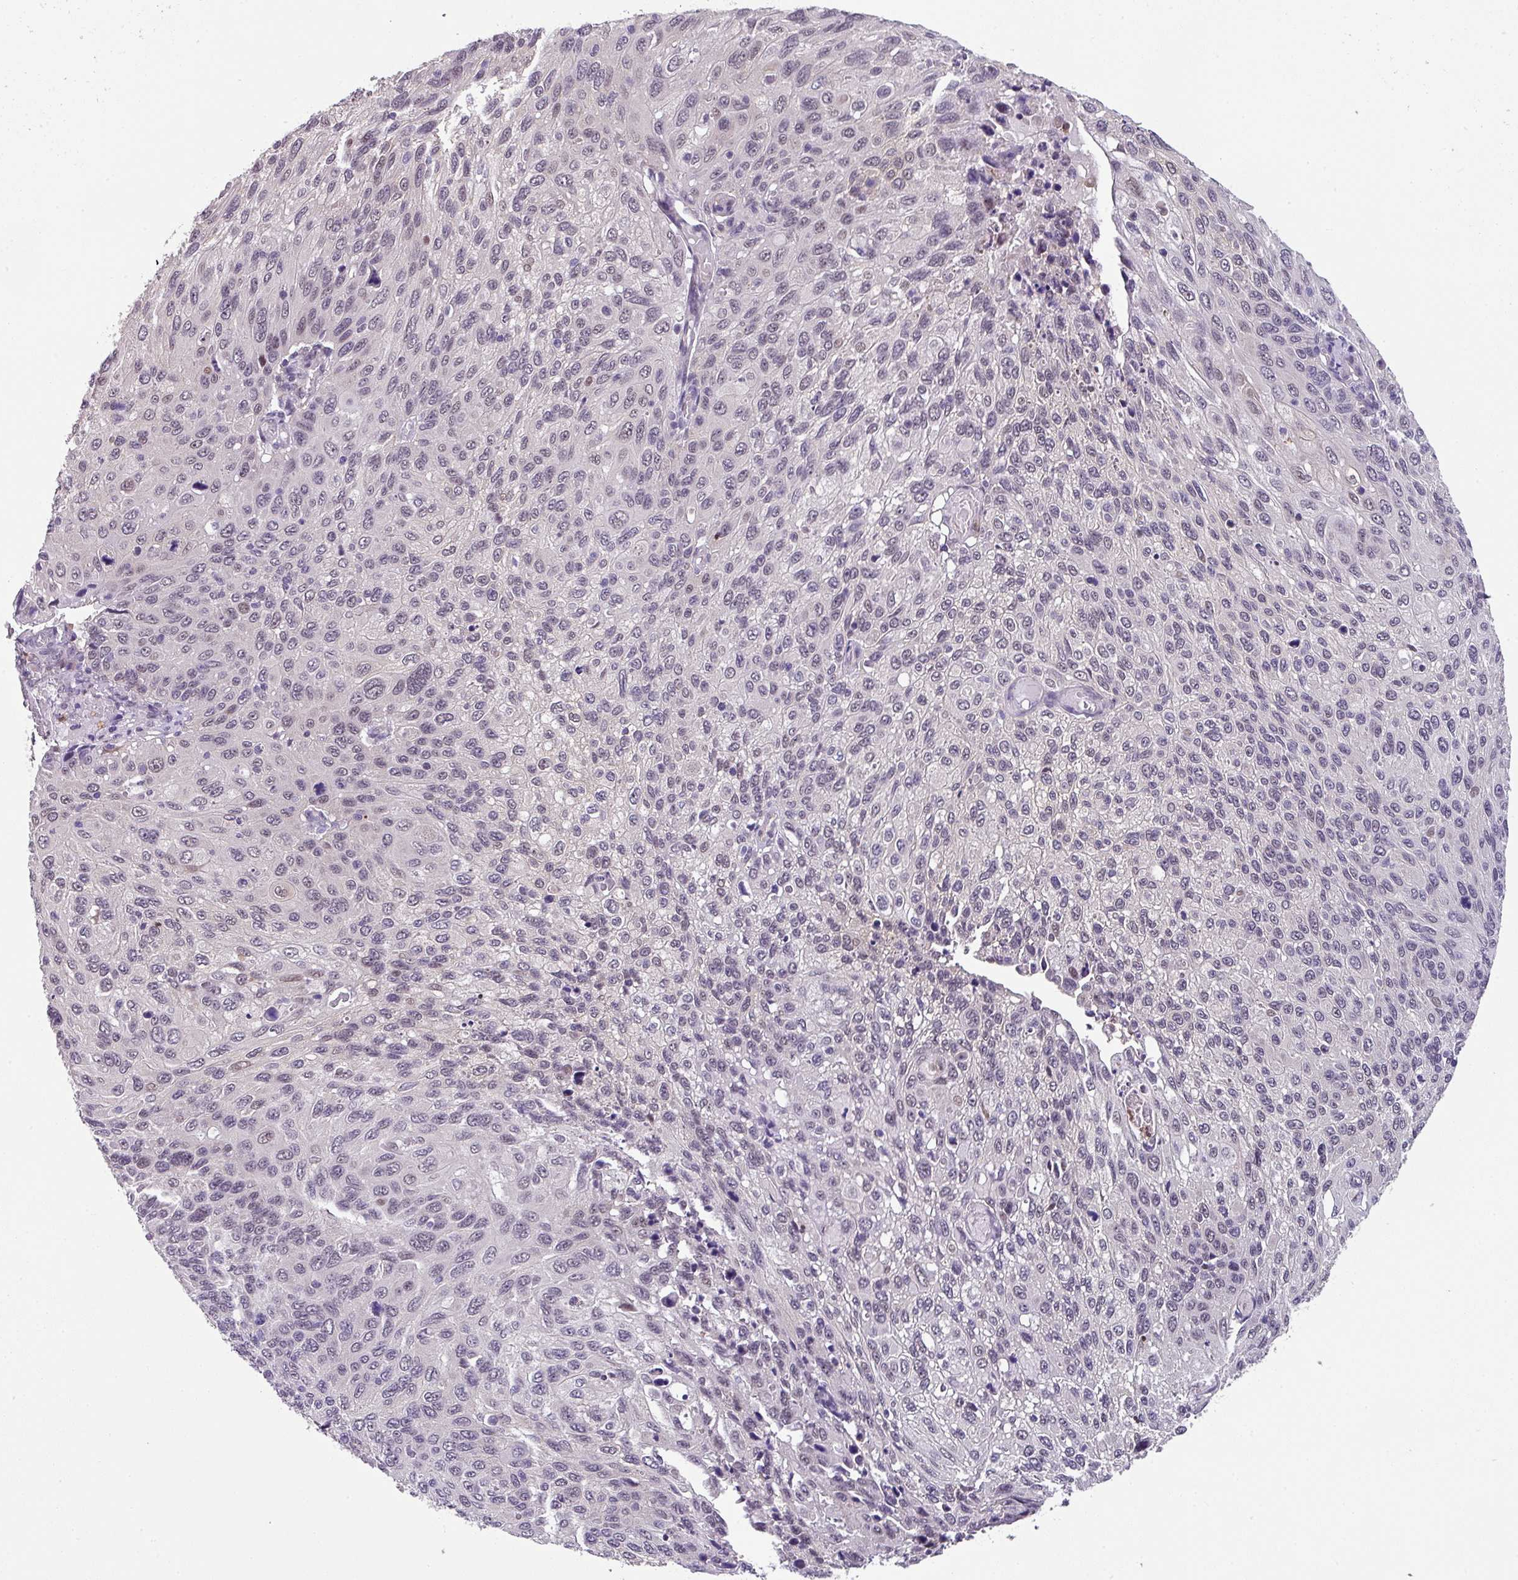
{"staining": {"intensity": "negative", "quantity": "none", "location": "none"}, "tissue": "cervical cancer", "cell_type": "Tumor cells", "image_type": "cancer", "snomed": [{"axis": "morphology", "description": "Squamous cell carcinoma, NOS"}, {"axis": "topography", "description": "Cervix"}], "caption": "A photomicrograph of cervical cancer (squamous cell carcinoma) stained for a protein demonstrates no brown staining in tumor cells.", "gene": "ZFP3", "patient": {"sex": "female", "age": 70}}